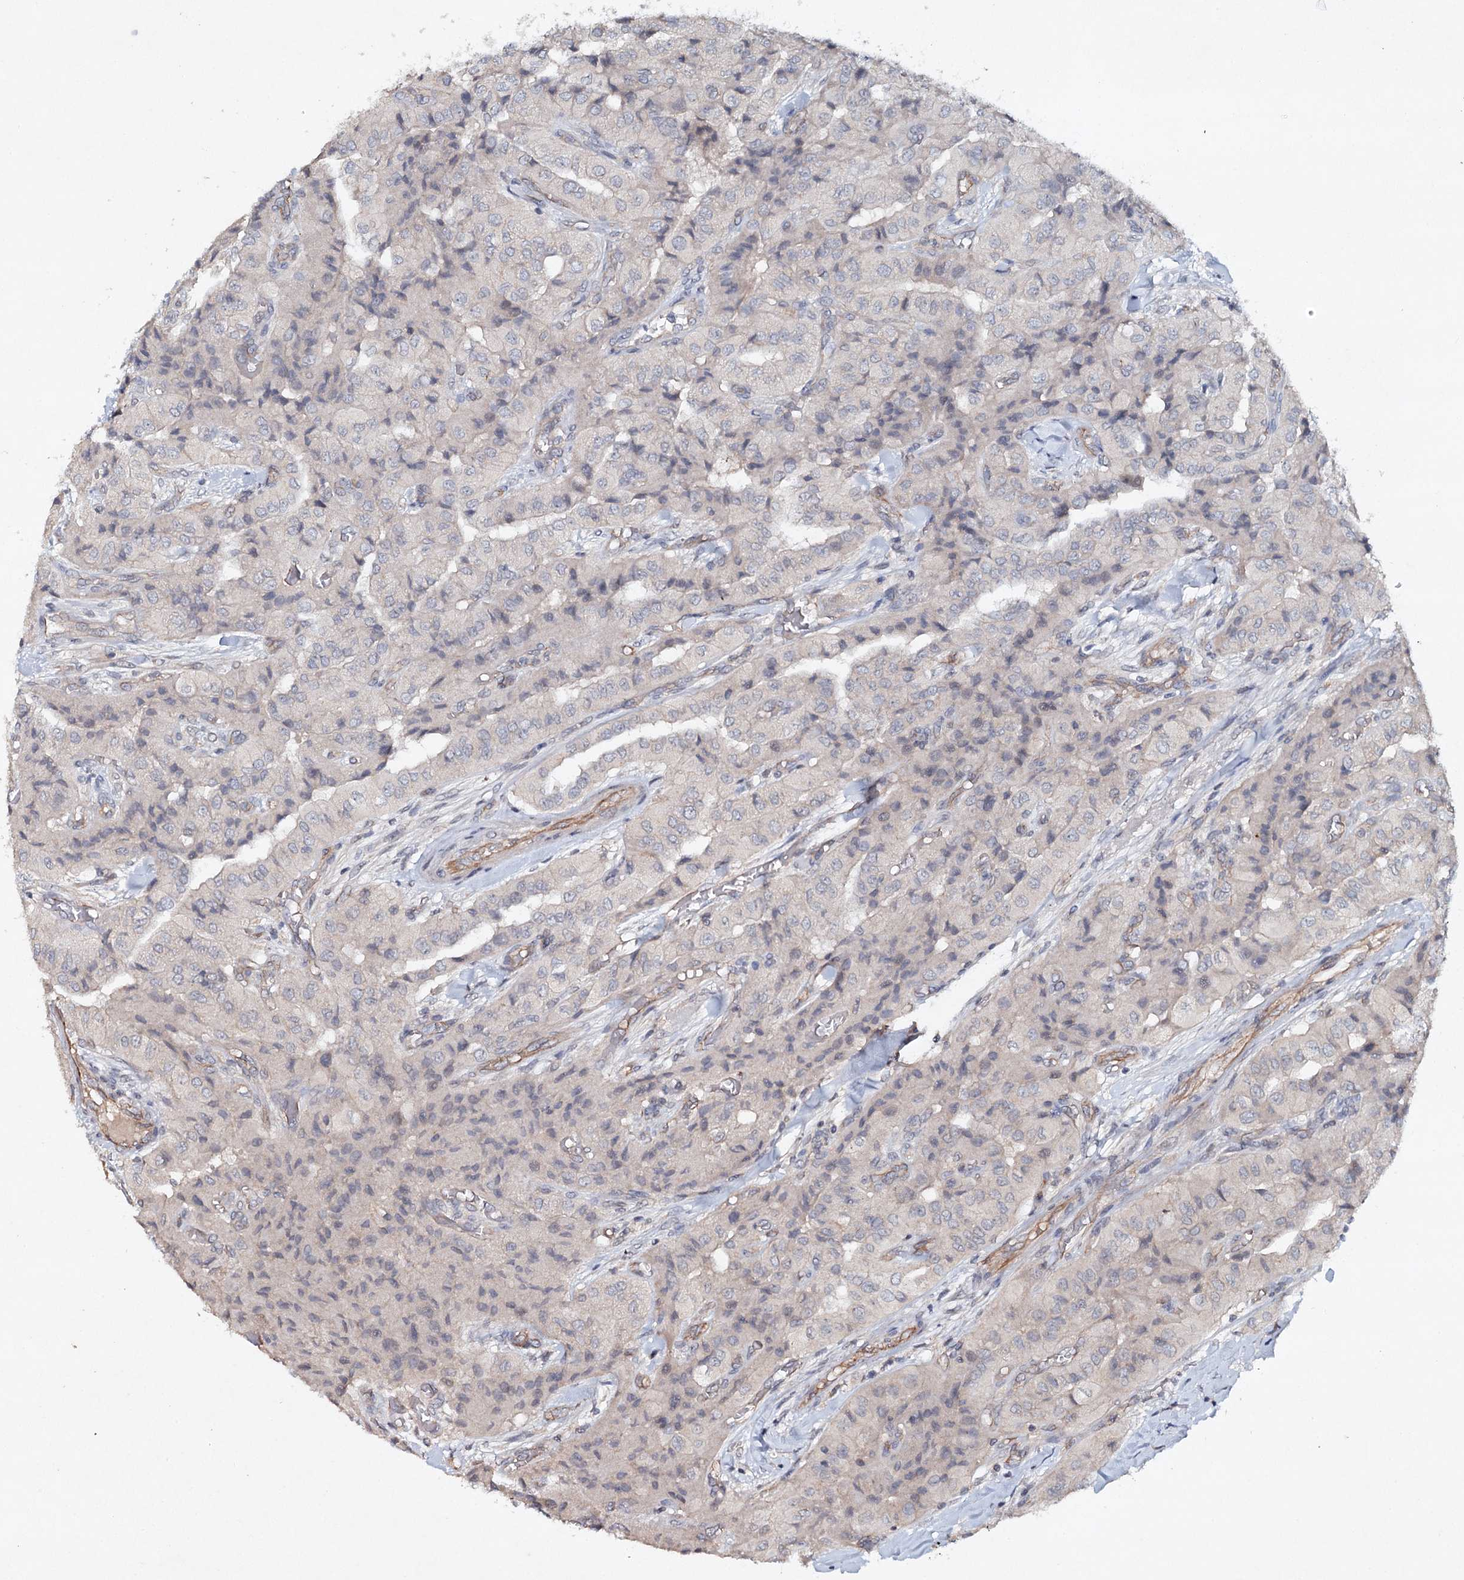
{"staining": {"intensity": "negative", "quantity": "none", "location": "none"}, "tissue": "thyroid cancer", "cell_type": "Tumor cells", "image_type": "cancer", "snomed": [{"axis": "morphology", "description": "Papillary adenocarcinoma, NOS"}, {"axis": "topography", "description": "Thyroid gland"}], "caption": "Thyroid cancer was stained to show a protein in brown. There is no significant positivity in tumor cells. Nuclei are stained in blue.", "gene": "SYNPO", "patient": {"sex": "female", "age": 59}}